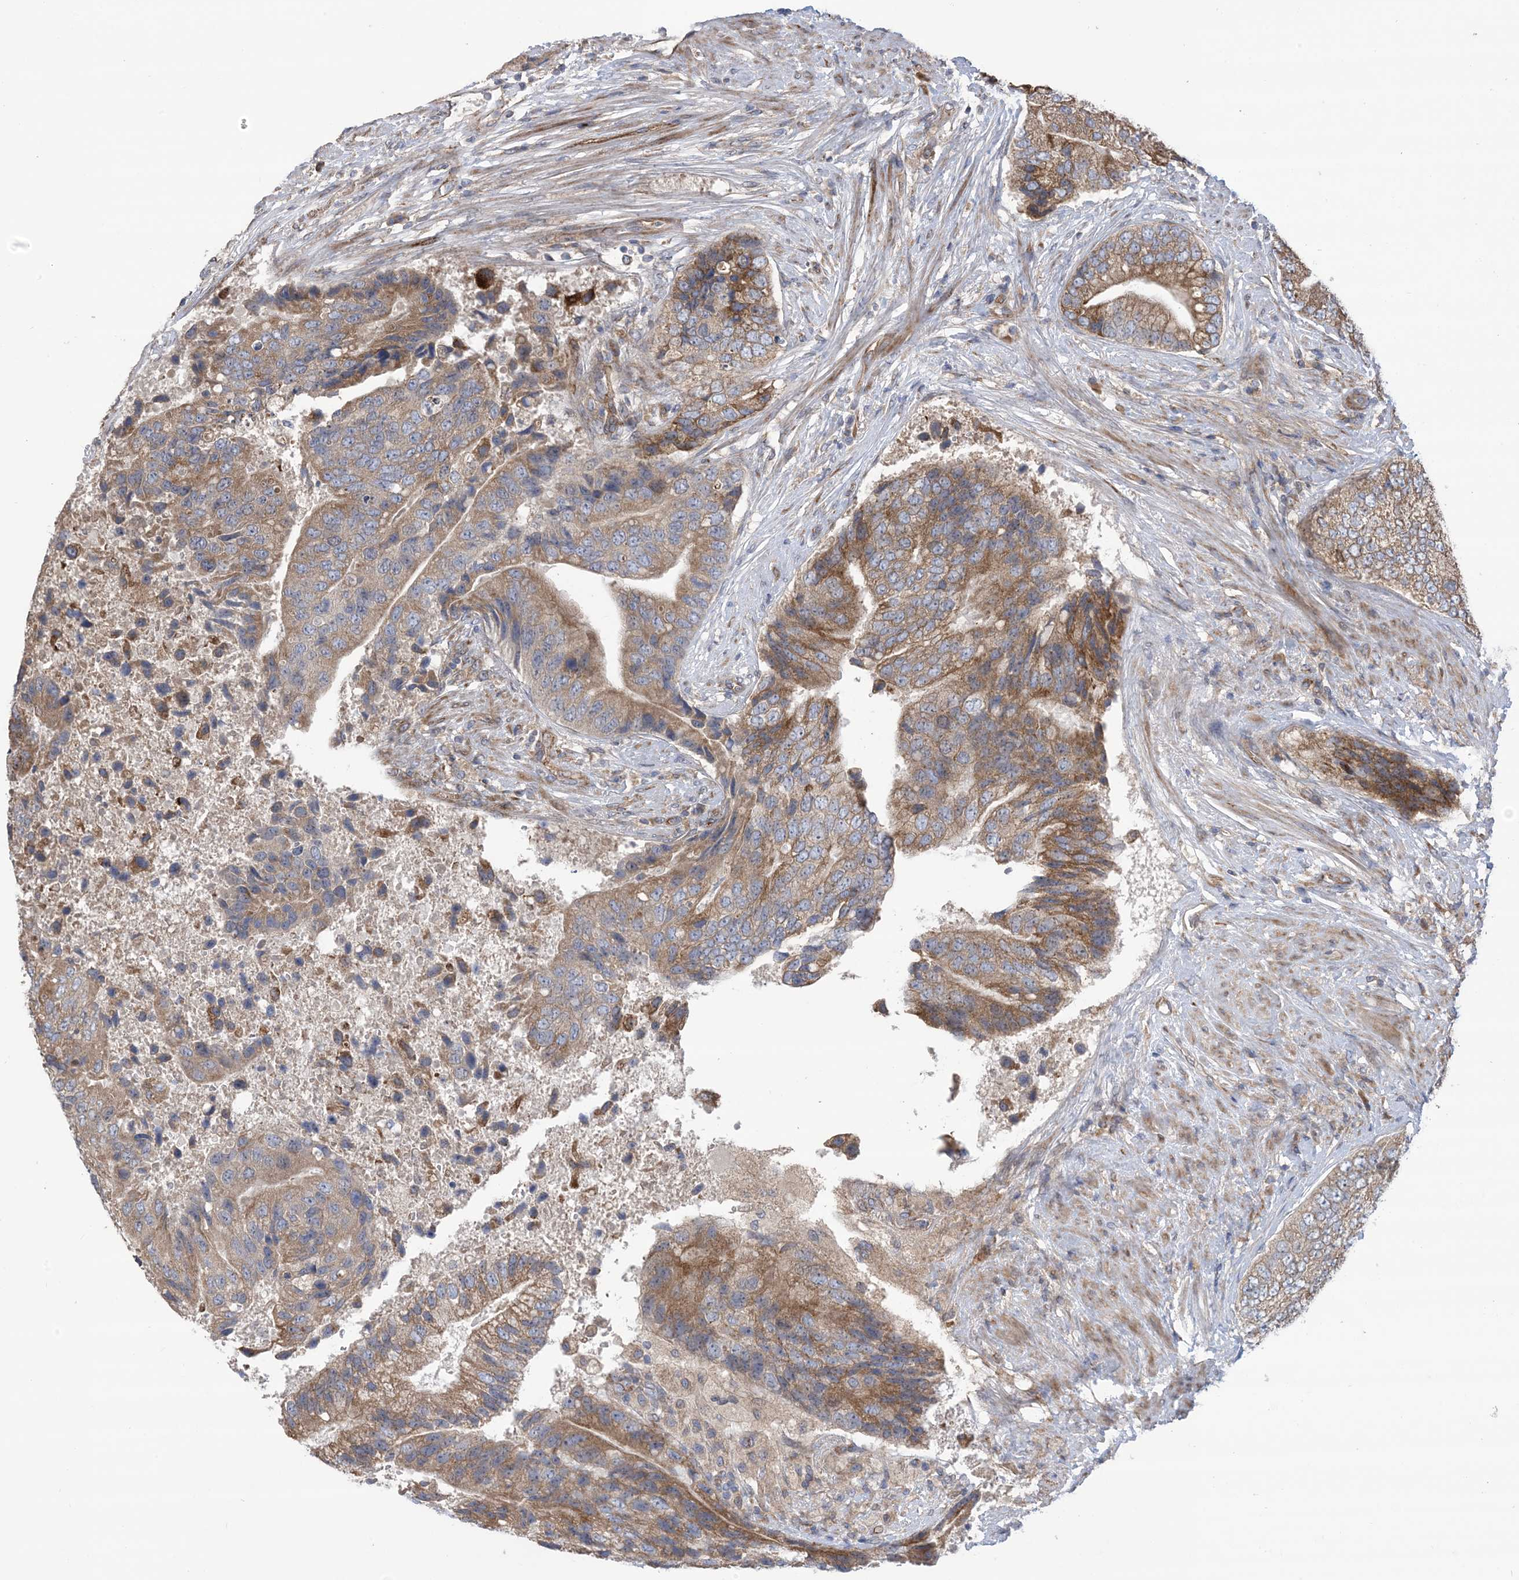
{"staining": {"intensity": "moderate", "quantity": ">75%", "location": "cytoplasmic/membranous"}, "tissue": "prostate cancer", "cell_type": "Tumor cells", "image_type": "cancer", "snomed": [{"axis": "morphology", "description": "Adenocarcinoma, High grade"}, {"axis": "topography", "description": "Prostate"}], "caption": "DAB (3,3'-diaminobenzidine) immunohistochemical staining of human high-grade adenocarcinoma (prostate) shows moderate cytoplasmic/membranous protein expression in approximately >75% of tumor cells. The staining is performed using DAB brown chromogen to label protein expression. The nuclei are counter-stained blue using hematoxylin.", "gene": "CLEC16A", "patient": {"sex": "male", "age": 70}}